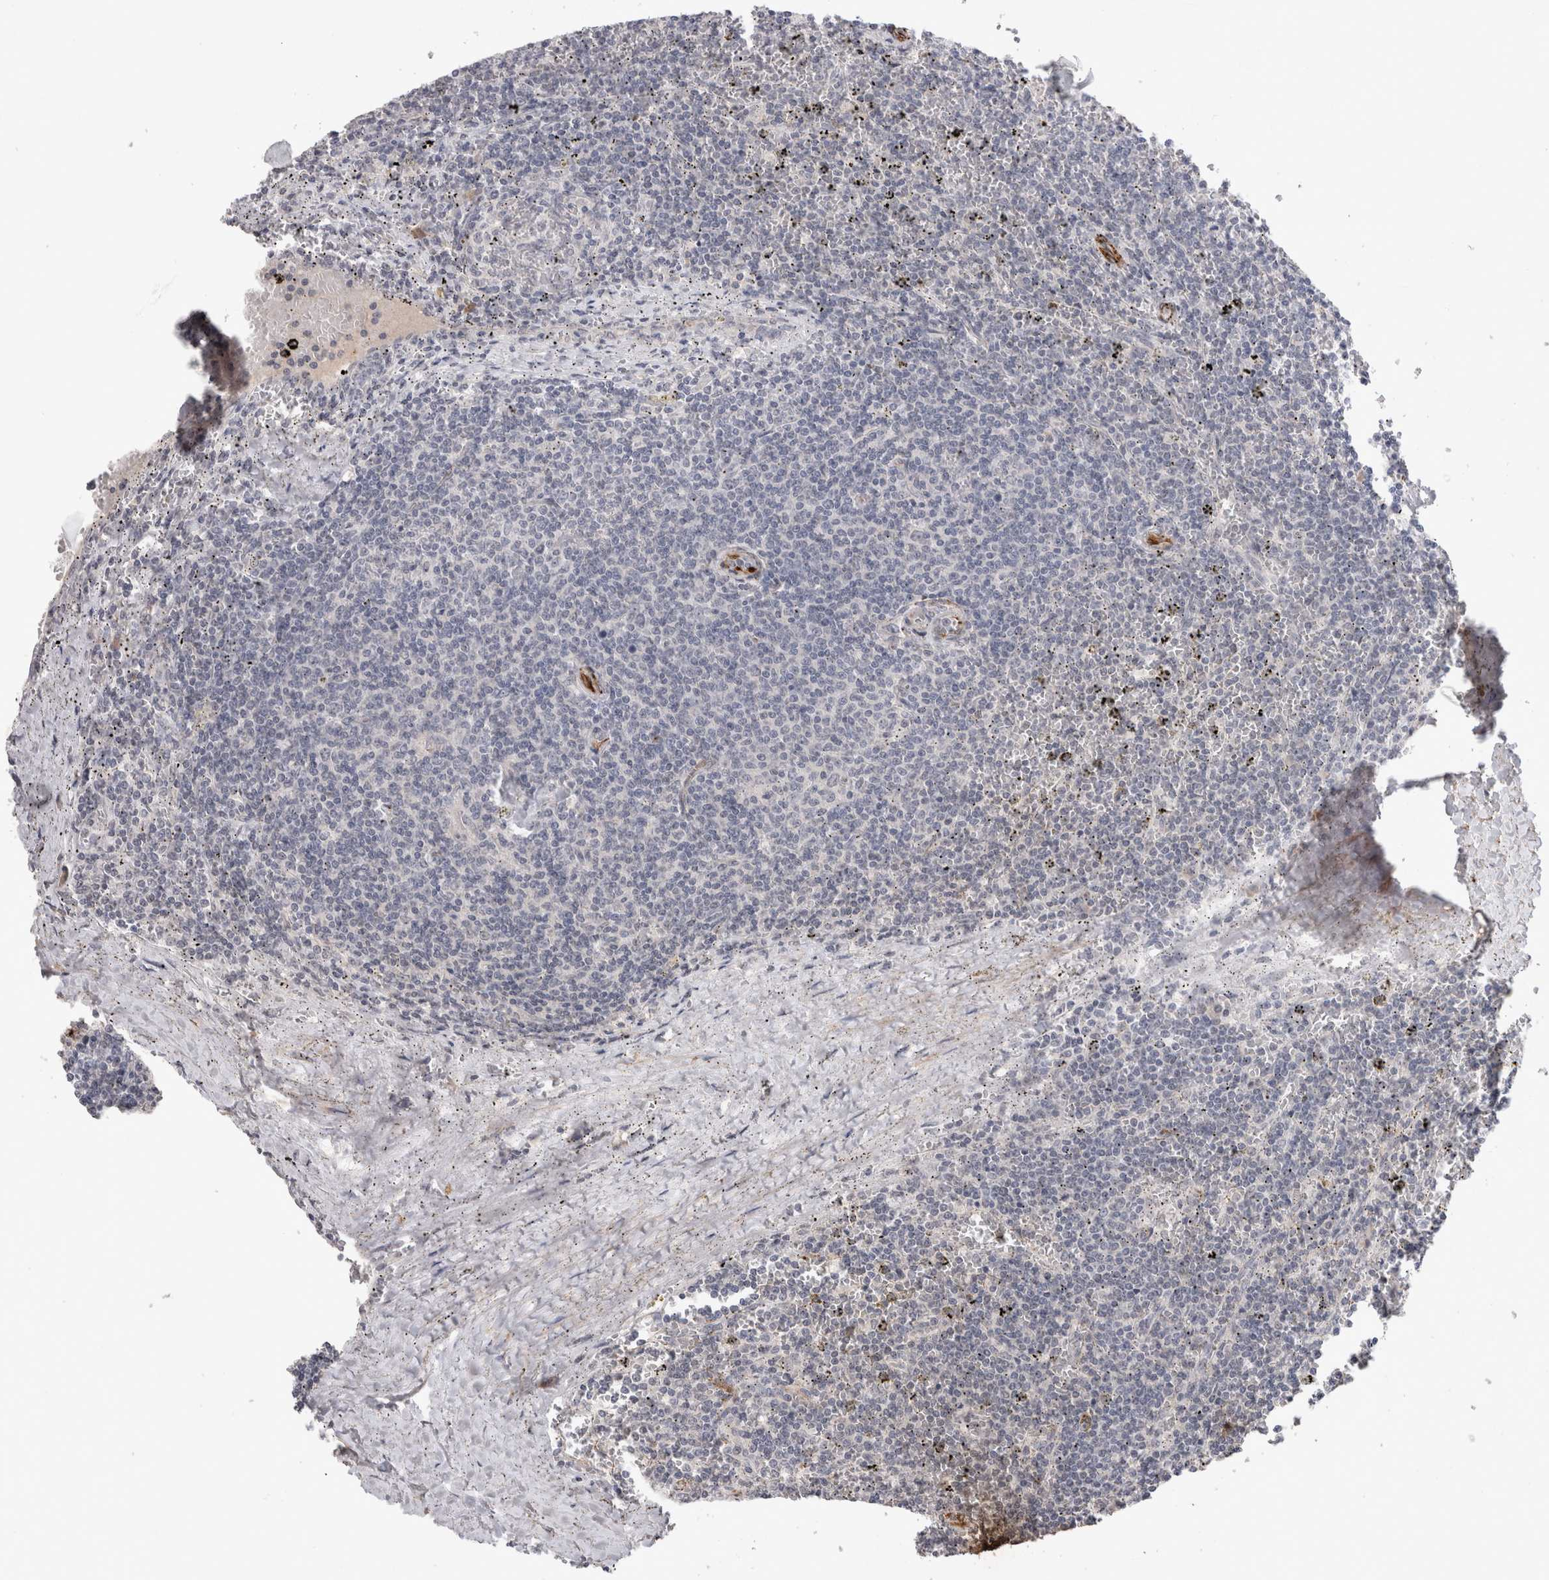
{"staining": {"intensity": "negative", "quantity": "none", "location": "none"}, "tissue": "lymphoma", "cell_type": "Tumor cells", "image_type": "cancer", "snomed": [{"axis": "morphology", "description": "Malignant lymphoma, non-Hodgkin's type, Low grade"}, {"axis": "topography", "description": "Spleen"}], "caption": "Immunohistochemistry micrograph of neoplastic tissue: malignant lymphoma, non-Hodgkin's type (low-grade) stained with DAB displays no significant protein positivity in tumor cells. Nuclei are stained in blue.", "gene": "CDH13", "patient": {"sex": "female", "age": 50}}